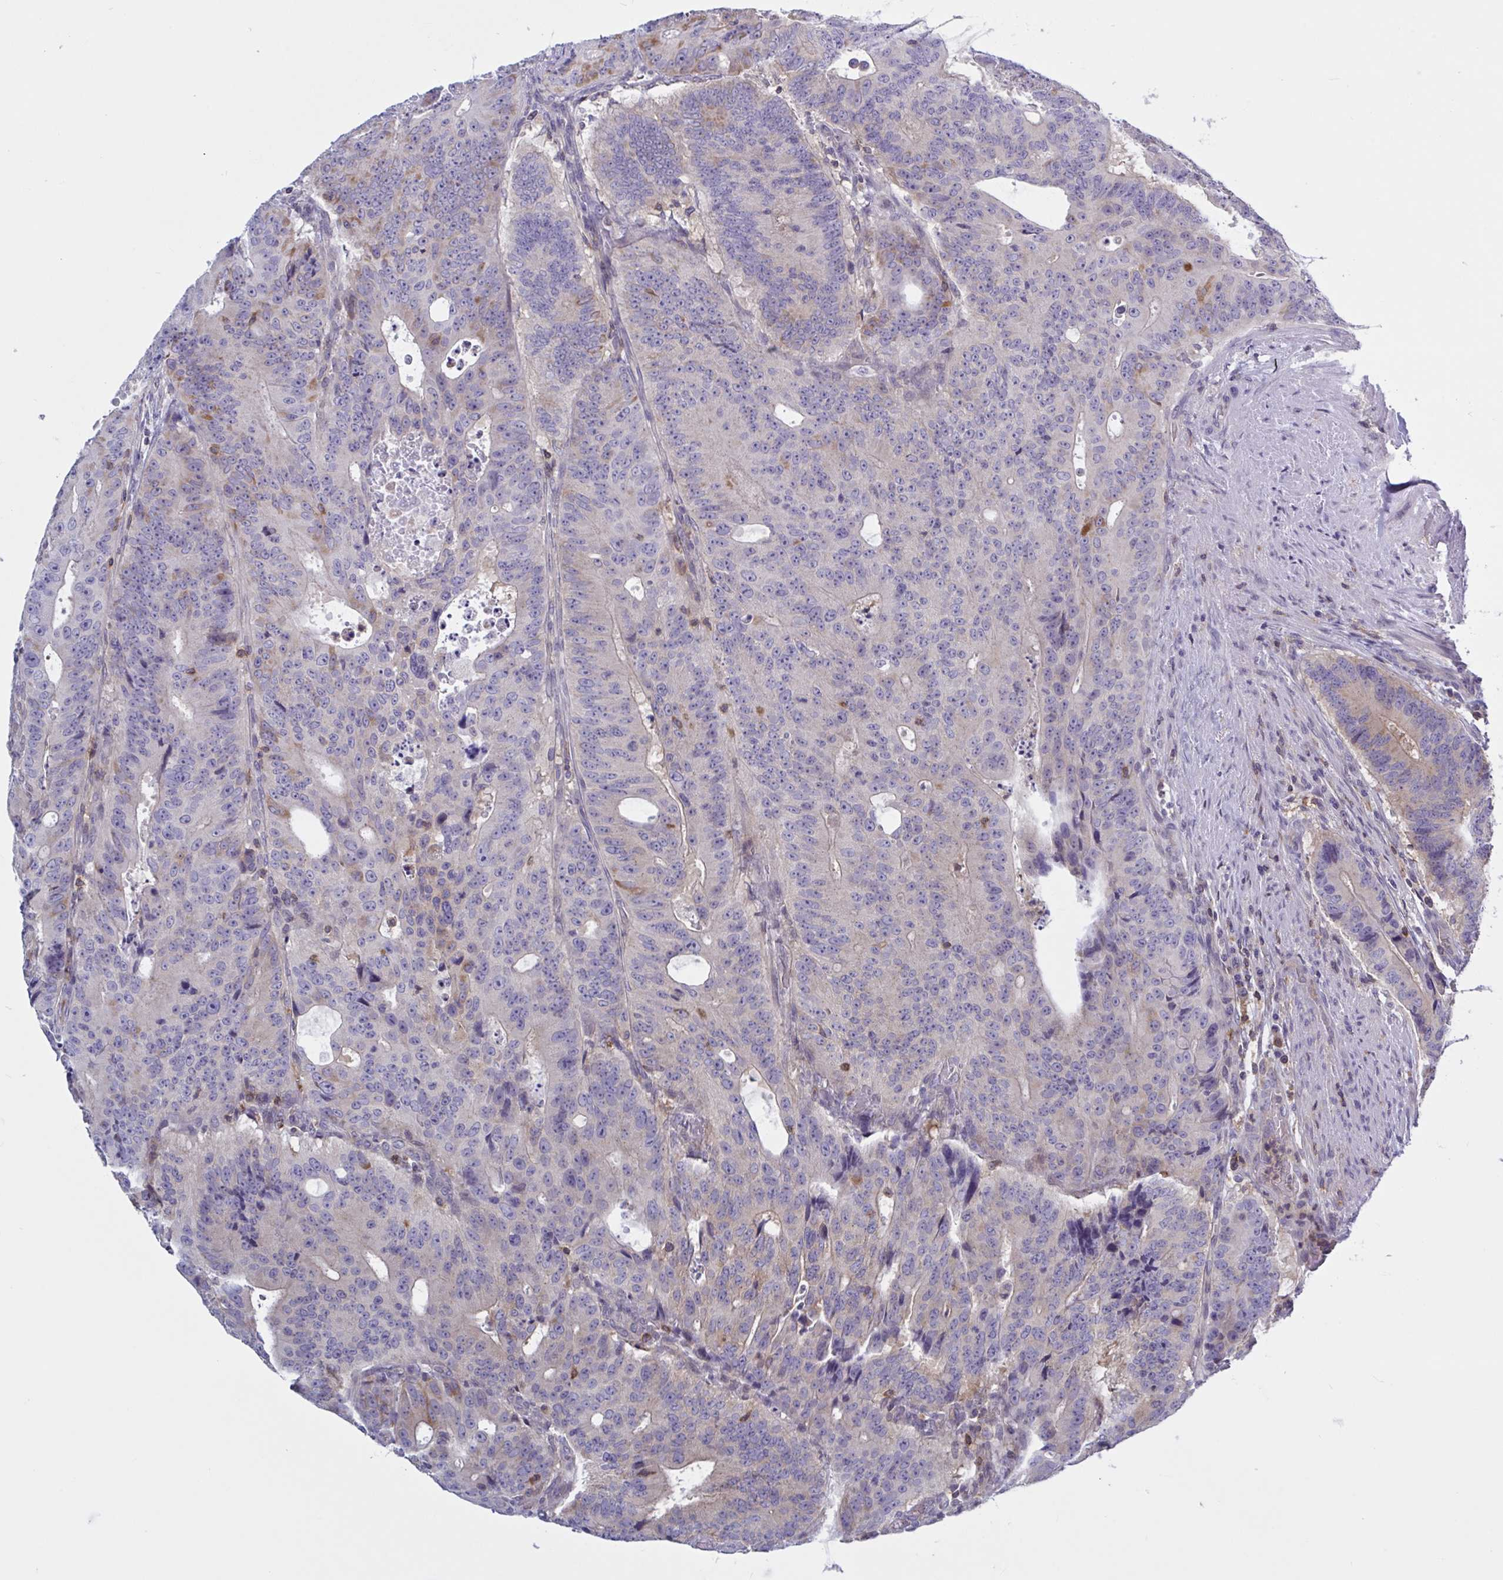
{"staining": {"intensity": "weak", "quantity": "<25%", "location": "cytoplasmic/membranous"}, "tissue": "colorectal cancer", "cell_type": "Tumor cells", "image_type": "cancer", "snomed": [{"axis": "morphology", "description": "Adenocarcinoma, NOS"}, {"axis": "topography", "description": "Colon"}], "caption": "This is an immunohistochemistry (IHC) image of human colorectal adenocarcinoma. There is no staining in tumor cells.", "gene": "TANK", "patient": {"sex": "male", "age": 62}}